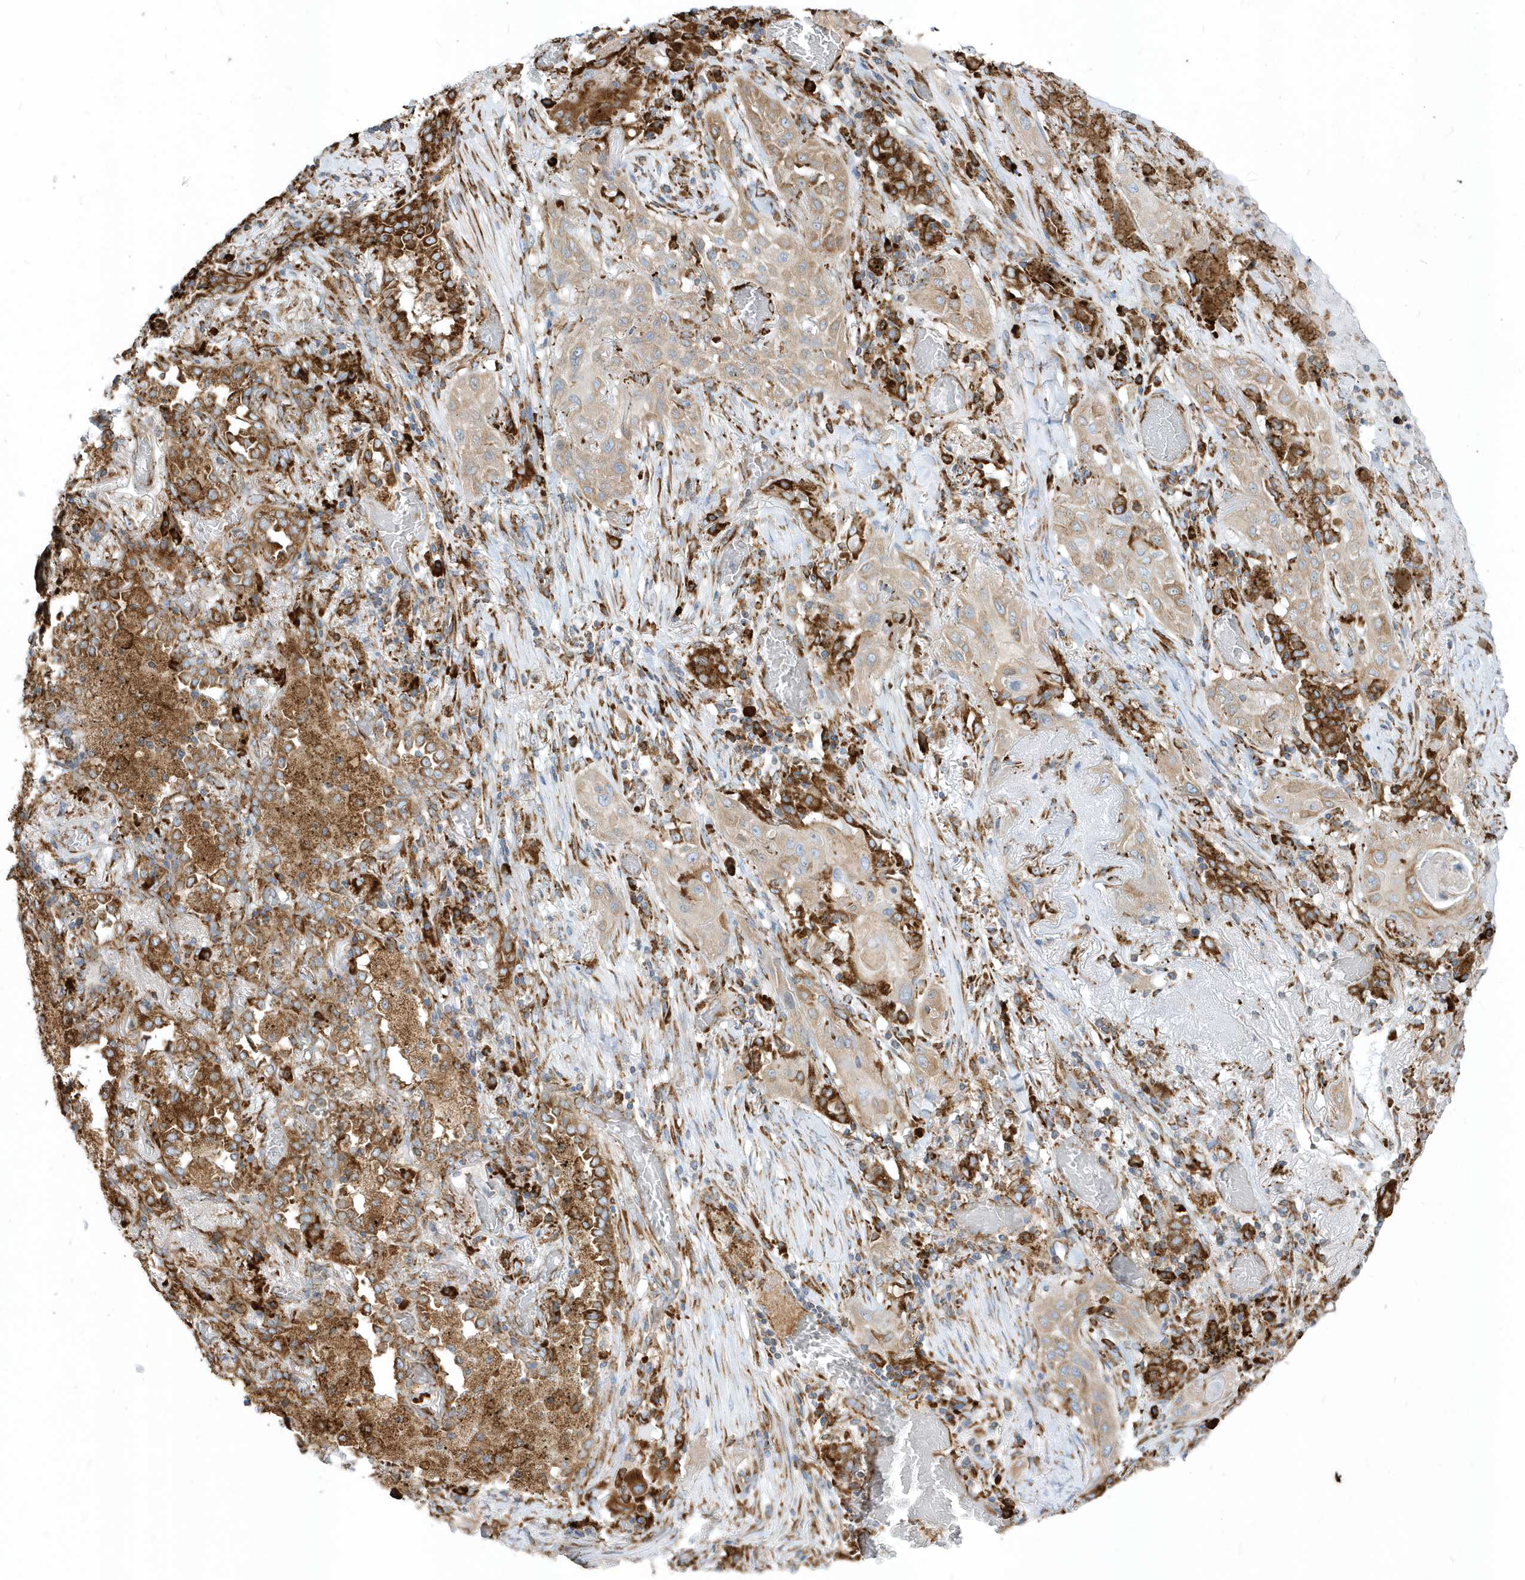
{"staining": {"intensity": "moderate", "quantity": "25%-75%", "location": "cytoplasmic/membranous"}, "tissue": "lung cancer", "cell_type": "Tumor cells", "image_type": "cancer", "snomed": [{"axis": "morphology", "description": "Squamous cell carcinoma, NOS"}, {"axis": "topography", "description": "Lung"}], "caption": "Human lung squamous cell carcinoma stained with a brown dye displays moderate cytoplasmic/membranous positive expression in approximately 25%-75% of tumor cells.", "gene": "PDIA6", "patient": {"sex": "female", "age": 47}}